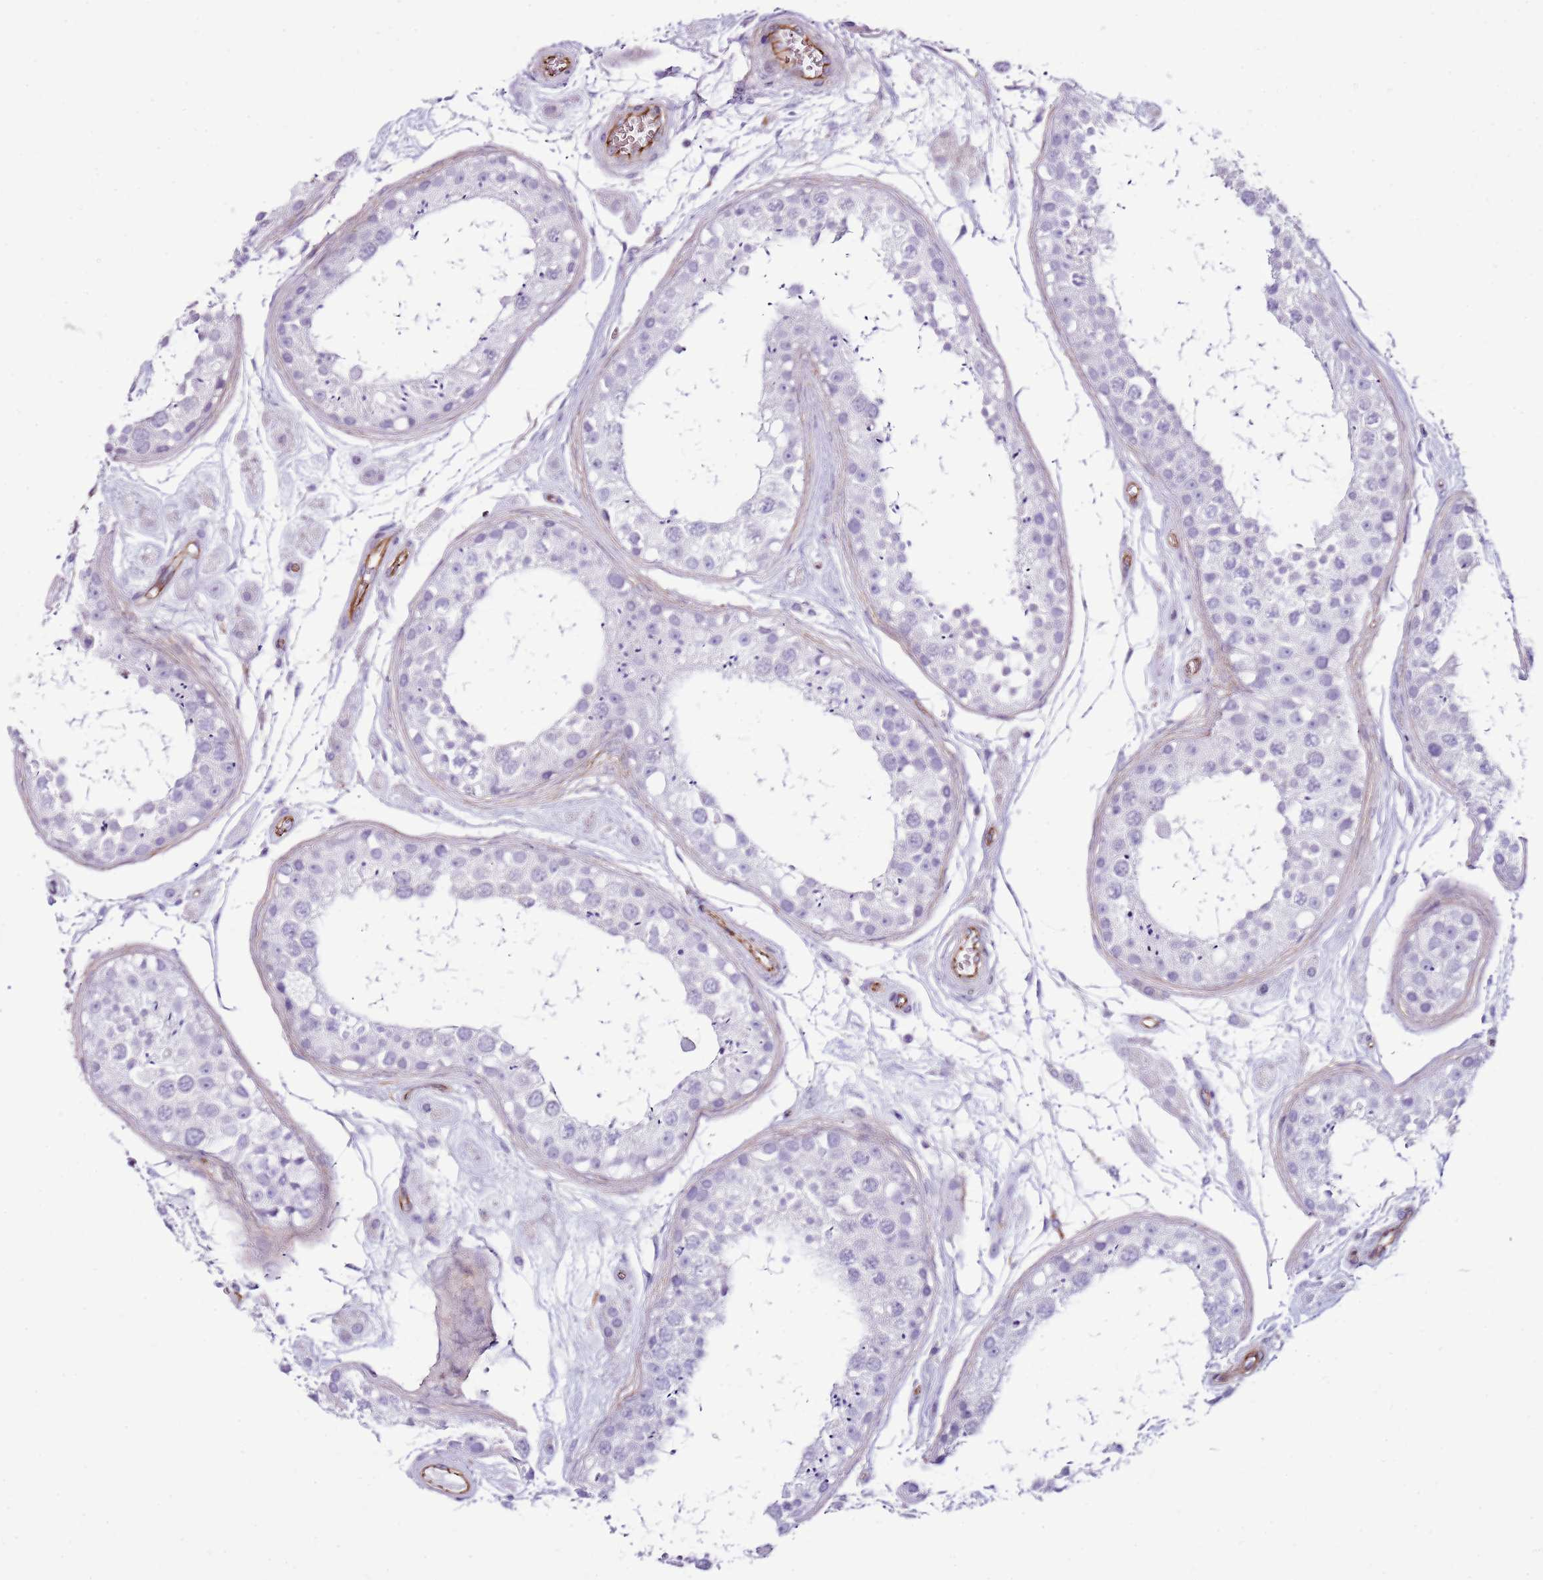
{"staining": {"intensity": "negative", "quantity": "none", "location": "none"}, "tissue": "testis", "cell_type": "Cells in seminiferous ducts", "image_type": "normal", "snomed": [{"axis": "morphology", "description": "Normal tissue, NOS"}, {"axis": "topography", "description": "Testis"}], "caption": "This is an immunohistochemistry image of benign human testis. There is no positivity in cells in seminiferous ducts.", "gene": "GFRAL", "patient": {"sex": "male", "age": 25}}